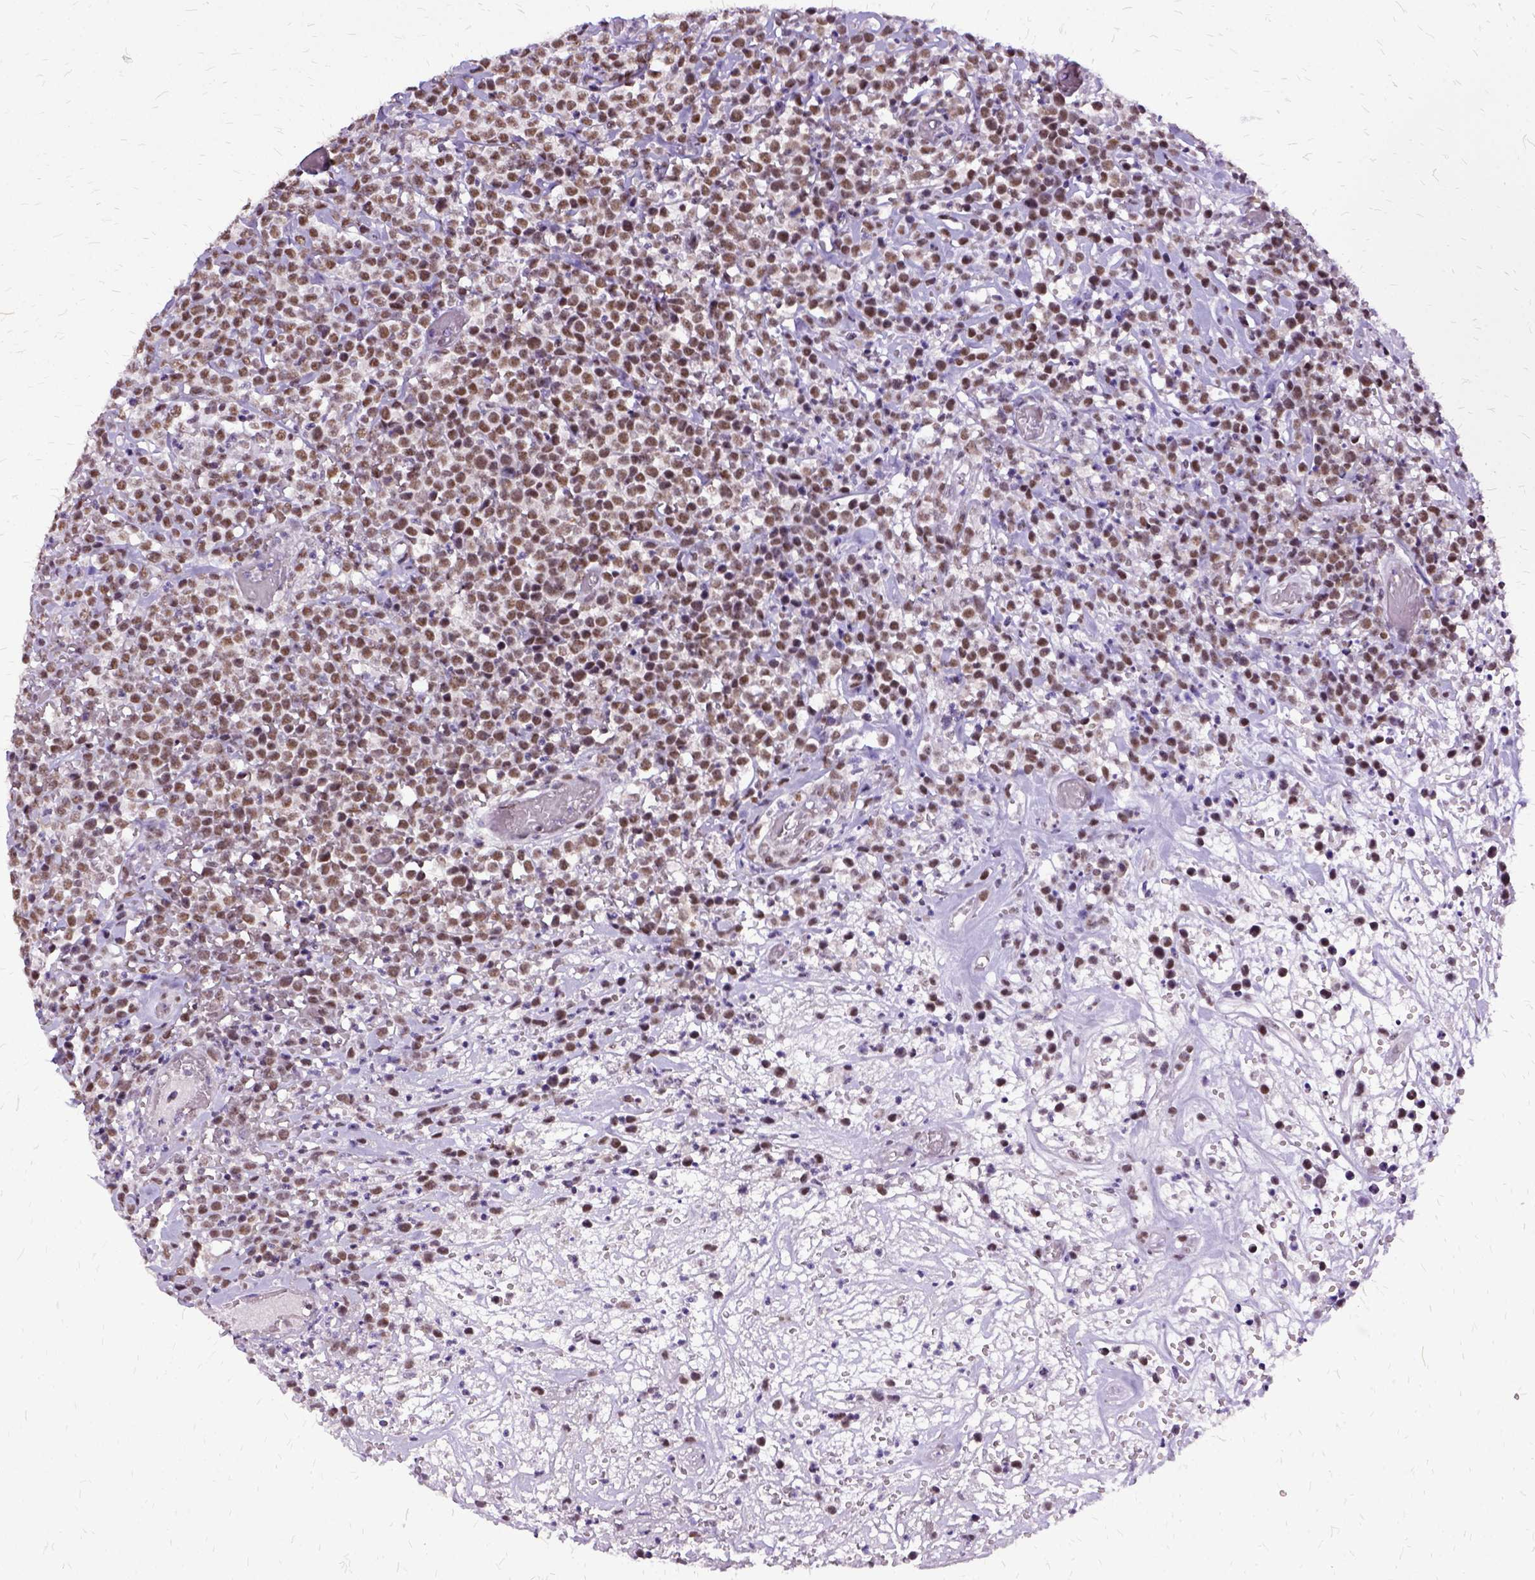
{"staining": {"intensity": "moderate", "quantity": ">75%", "location": "nuclear"}, "tissue": "lymphoma", "cell_type": "Tumor cells", "image_type": "cancer", "snomed": [{"axis": "morphology", "description": "Malignant lymphoma, non-Hodgkin's type, High grade"}, {"axis": "topography", "description": "Soft tissue"}], "caption": "This histopathology image shows IHC staining of human lymphoma, with medium moderate nuclear positivity in about >75% of tumor cells.", "gene": "SETD1A", "patient": {"sex": "female", "age": 56}}